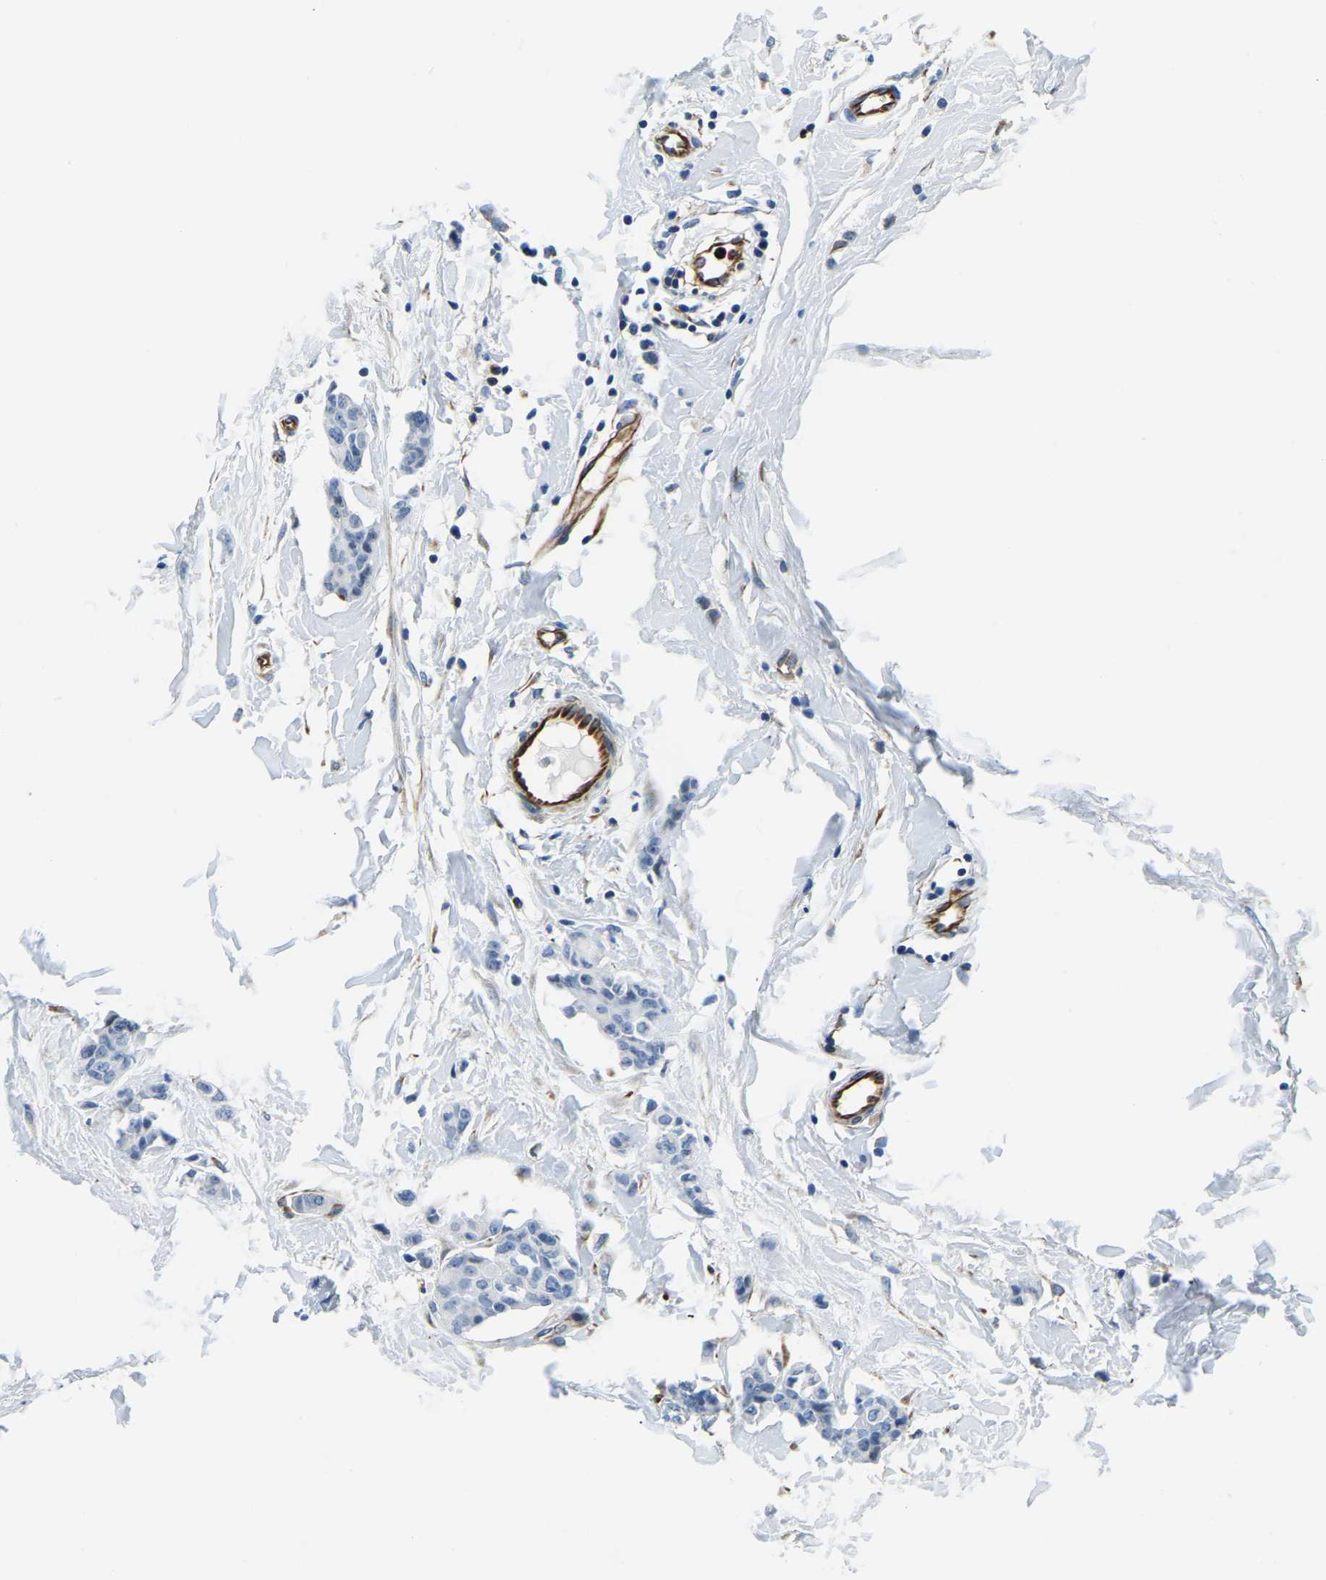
{"staining": {"intensity": "negative", "quantity": "none", "location": "none"}, "tissue": "breast cancer", "cell_type": "Tumor cells", "image_type": "cancer", "snomed": [{"axis": "morphology", "description": "Normal tissue, NOS"}, {"axis": "morphology", "description": "Duct carcinoma"}, {"axis": "topography", "description": "Breast"}], "caption": "Immunohistochemical staining of human invasive ductal carcinoma (breast) shows no significant positivity in tumor cells.", "gene": "MS4A3", "patient": {"sex": "female", "age": 40}}